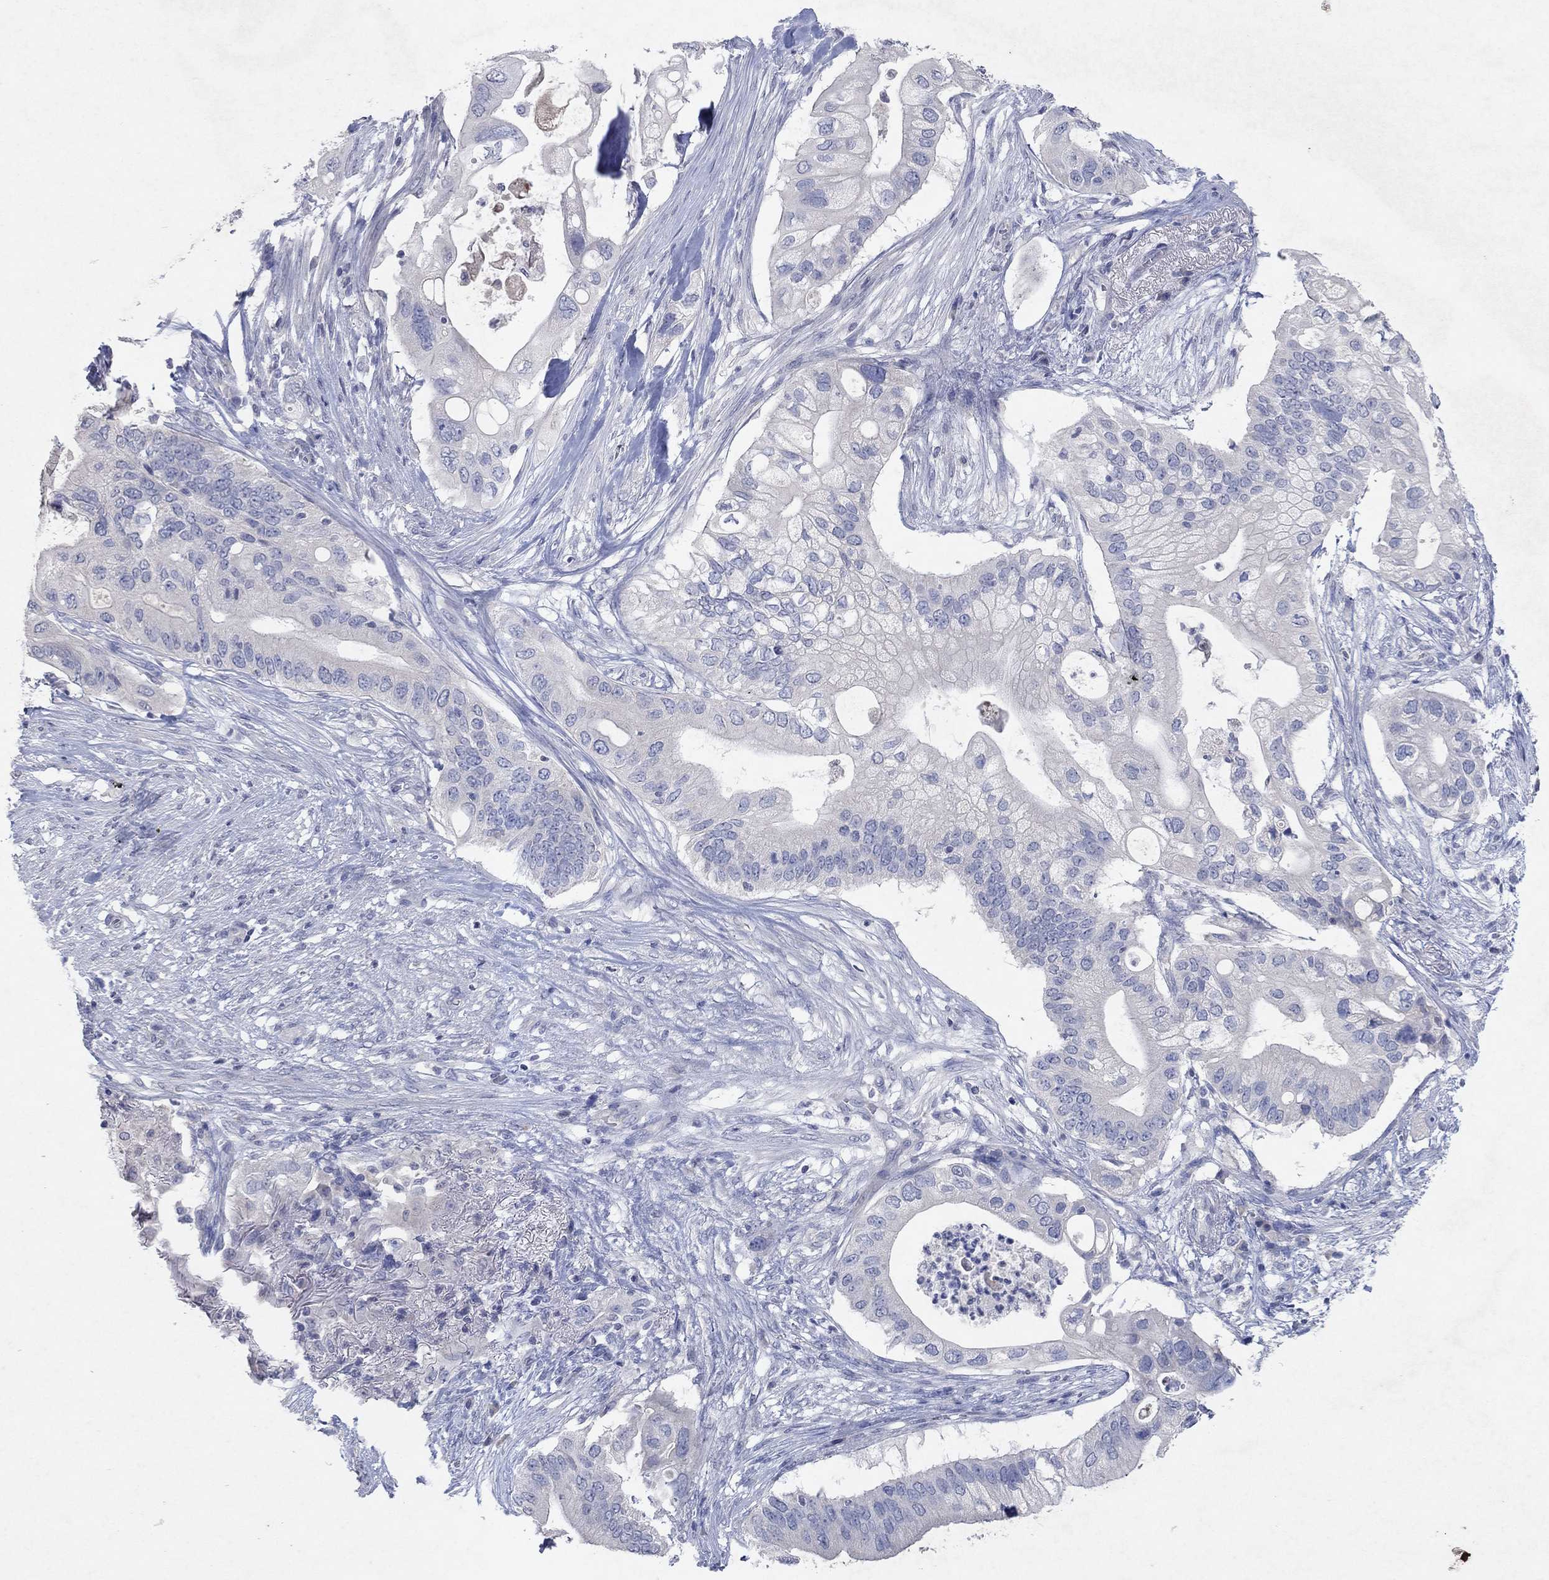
{"staining": {"intensity": "negative", "quantity": "none", "location": "none"}, "tissue": "pancreatic cancer", "cell_type": "Tumor cells", "image_type": "cancer", "snomed": [{"axis": "morphology", "description": "Adenocarcinoma, NOS"}, {"axis": "topography", "description": "Pancreas"}], "caption": "Pancreatic adenocarcinoma was stained to show a protein in brown. There is no significant expression in tumor cells. Brightfield microscopy of IHC stained with DAB (brown) and hematoxylin (blue), captured at high magnification.", "gene": "KRT40", "patient": {"sex": "female", "age": 72}}